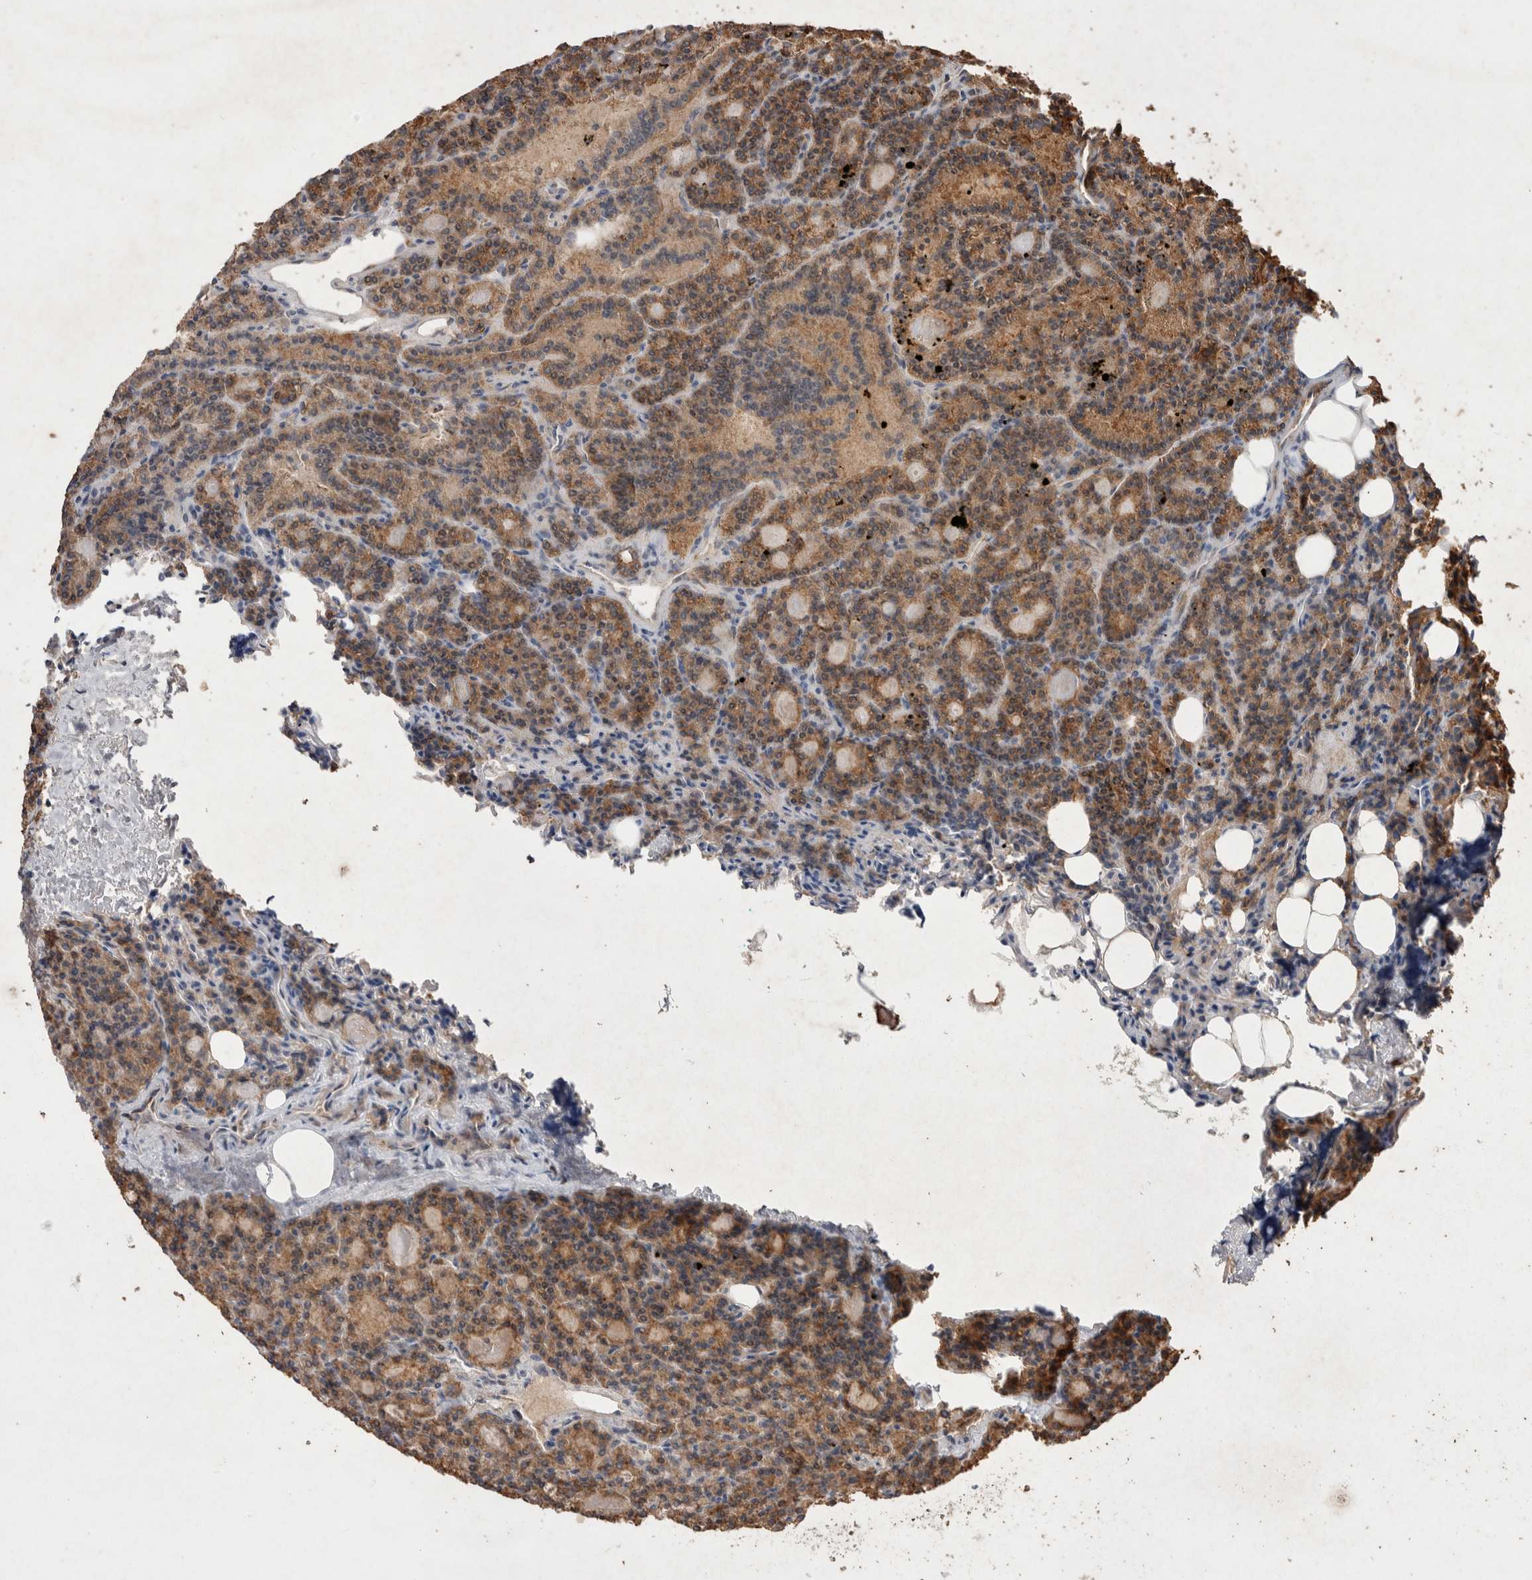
{"staining": {"intensity": "moderate", "quantity": ">75%", "location": "cytoplasmic/membranous"}, "tissue": "parathyroid gland", "cell_type": "Glandular cells", "image_type": "normal", "snomed": [{"axis": "morphology", "description": "Normal tissue, NOS"}, {"axis": "morphology", "description": "Adenoma, NOS"}, {"axis": "topography", "description": "Parathyroid gland"}], "caption": "High-magnification brightfield microscopy of normal parathyroid gland stained with DAB (3,3'-diaminobenzidine) (brown) and counterstained with hematoxylin (blue). glandular cells exhibit moderate cytoplasmic/membranous positivity is seen in approximately>75% of cells. (IHC, brightfield microscopy, high magnification).", "gene": "STK11", "patient": {"sex": "female", "age": 57}}